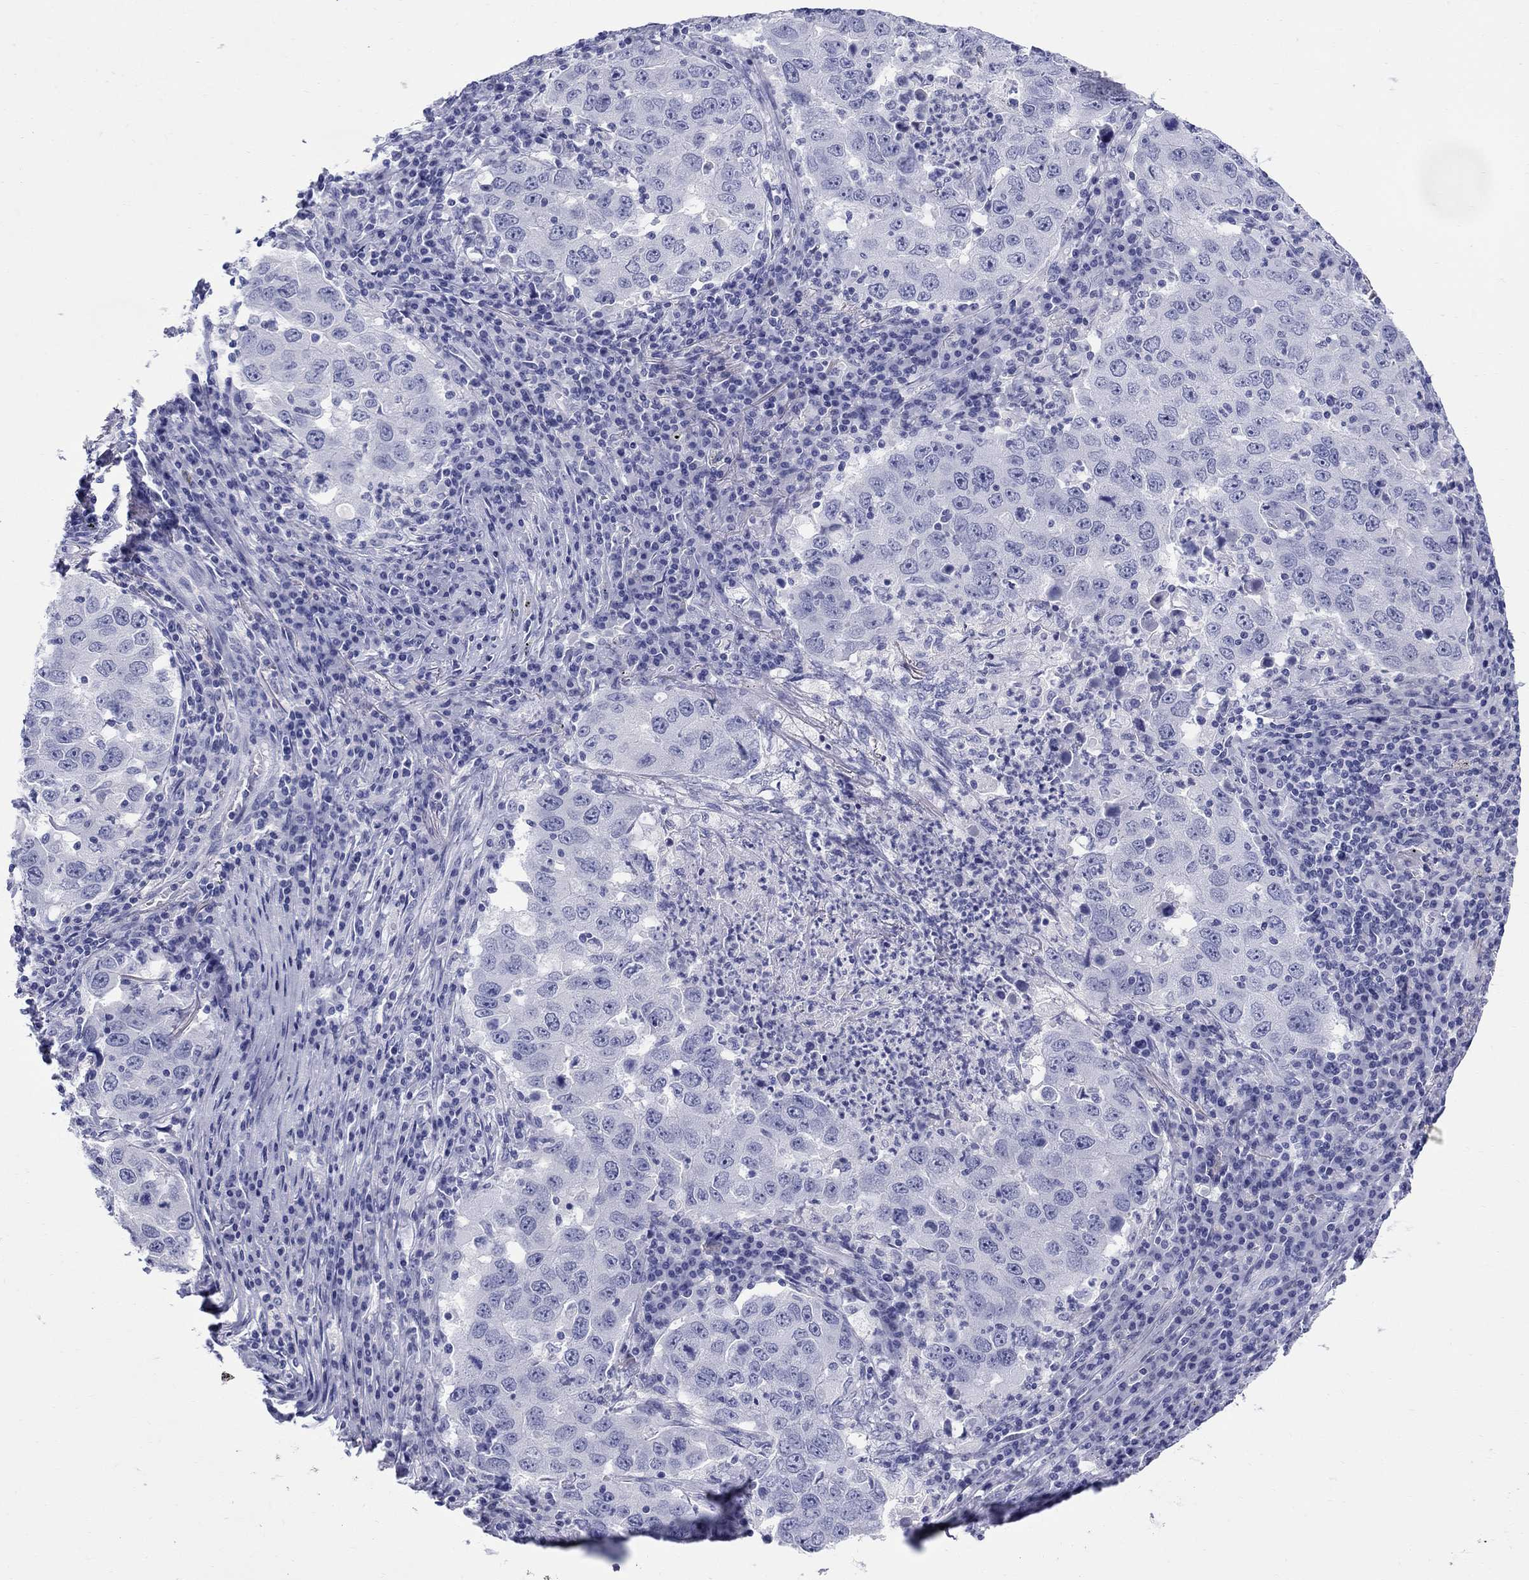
{"staining": {"intensity": "negative", "quantity": "none", "location": "none"}, "tissue": "lung cancer", "cell_type": "Tumor cells", "image_type": "cancer", "snomed": [{"axis": "morphology", "description": "Adenocarcinoma, NOS"}, {"axis": "topography", "description": "Lung"}], "caption": "High power microscopy micrograph of an immunohistochemistry micrograph of lung cancer, revealing no significant expression in tumor cells.", "gene": "LAMP5", "patient": {"sex": "male", "age": 73}}